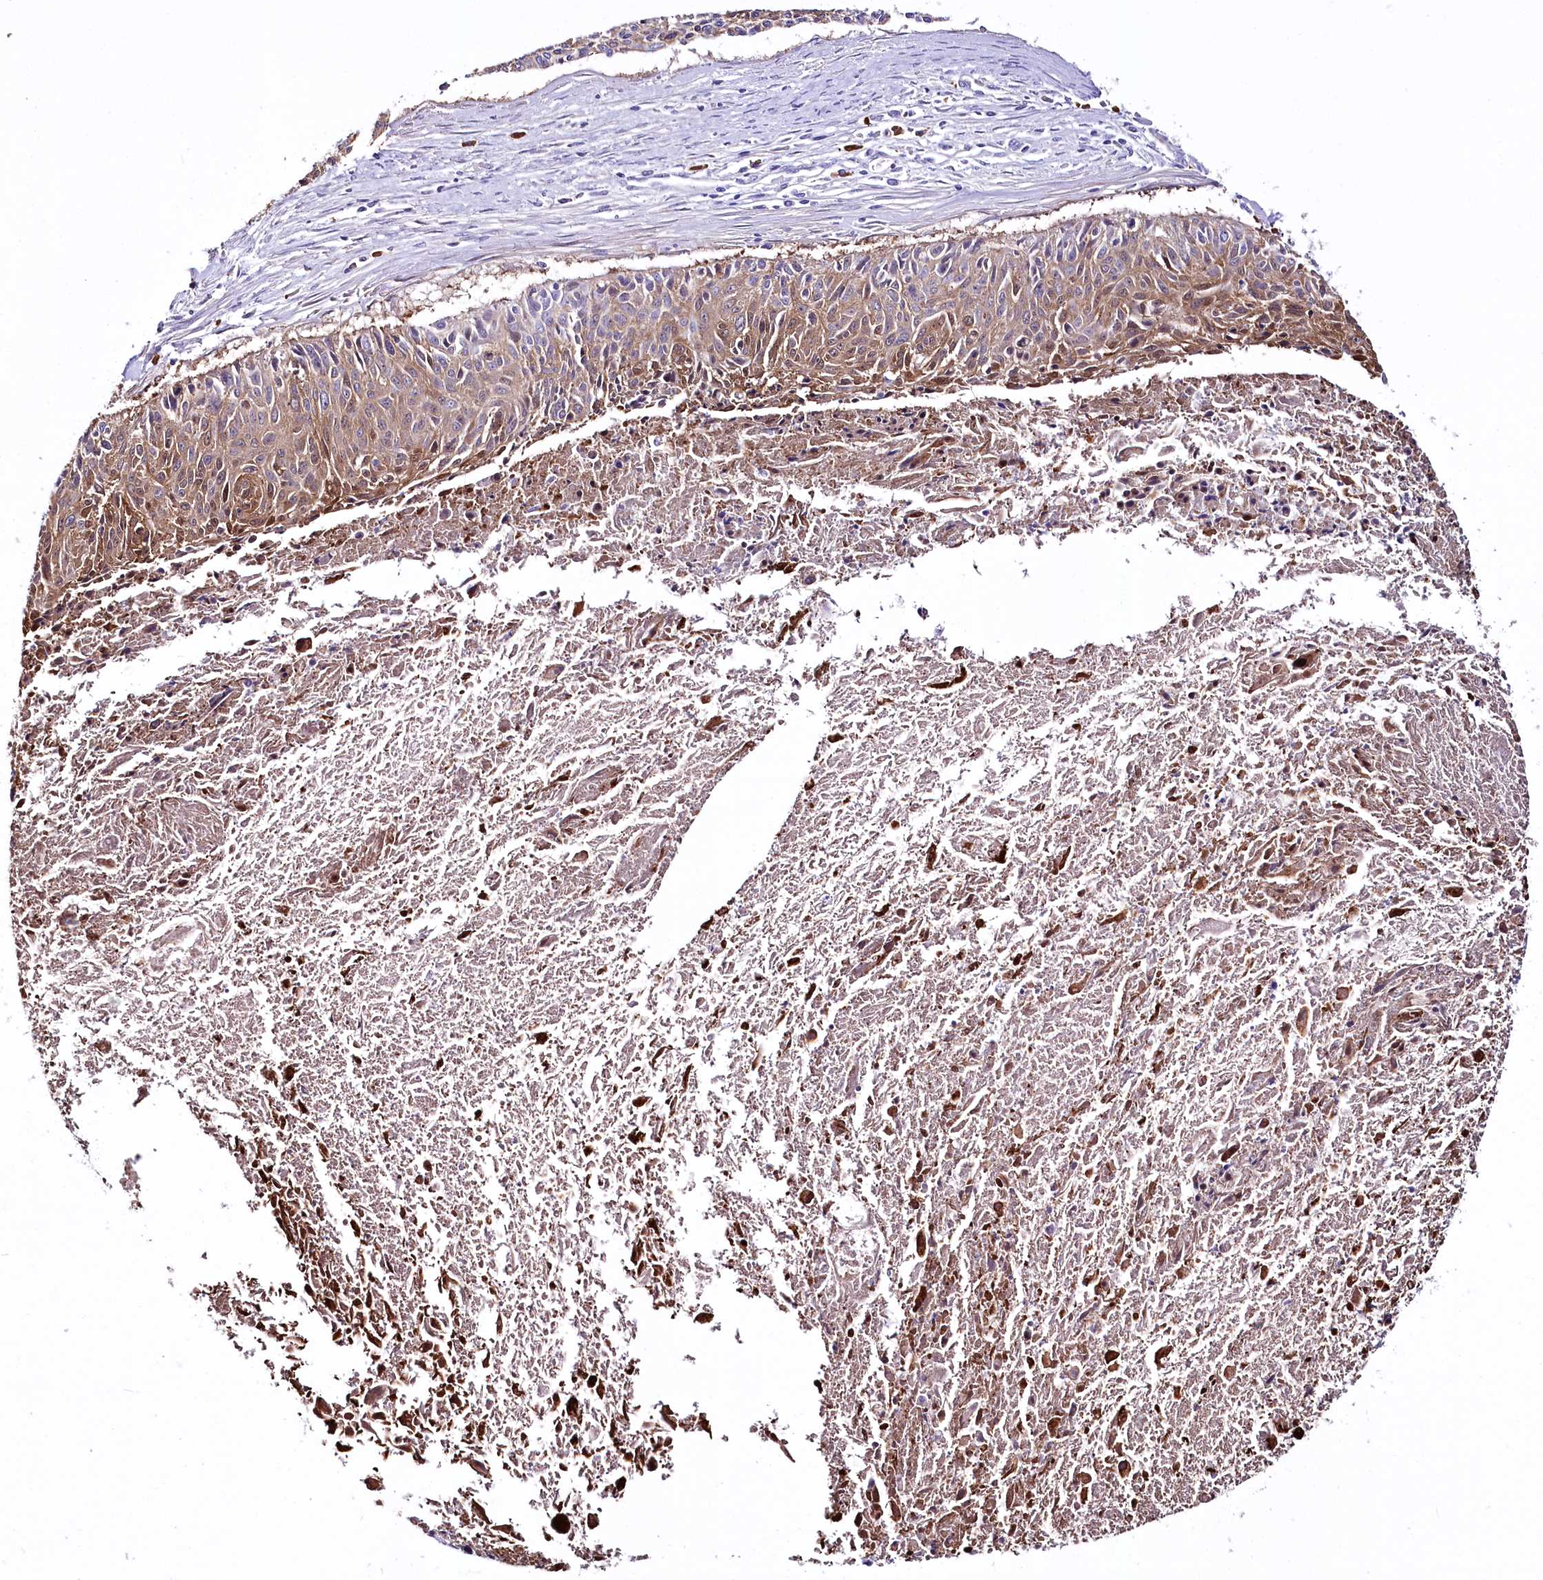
{"staining": {"intensity": "moderate", "quantity": ">75%", "location": "cytoplasmic/membranous"}, "tissue": "cervical cancer", "cell_type": "Tumor cells", "image_type": "cancer", "snomed": [{"axis": "morphology", "description": "Squamous cell carcinoma, NOS"}, {"axis": "topography", "description": "Cervix"}], "caption": "Immunohistochemistry (DAB (3,3'-diaminobenzidine)) staining of cervical cancer (squamous cell carcinoma) demonstrates moderate cytoplasmic/membranous protein positivity in about >75% of tumor cells.", "gene": "CEP164", "patient": {"sex": "female", "age": 55}}